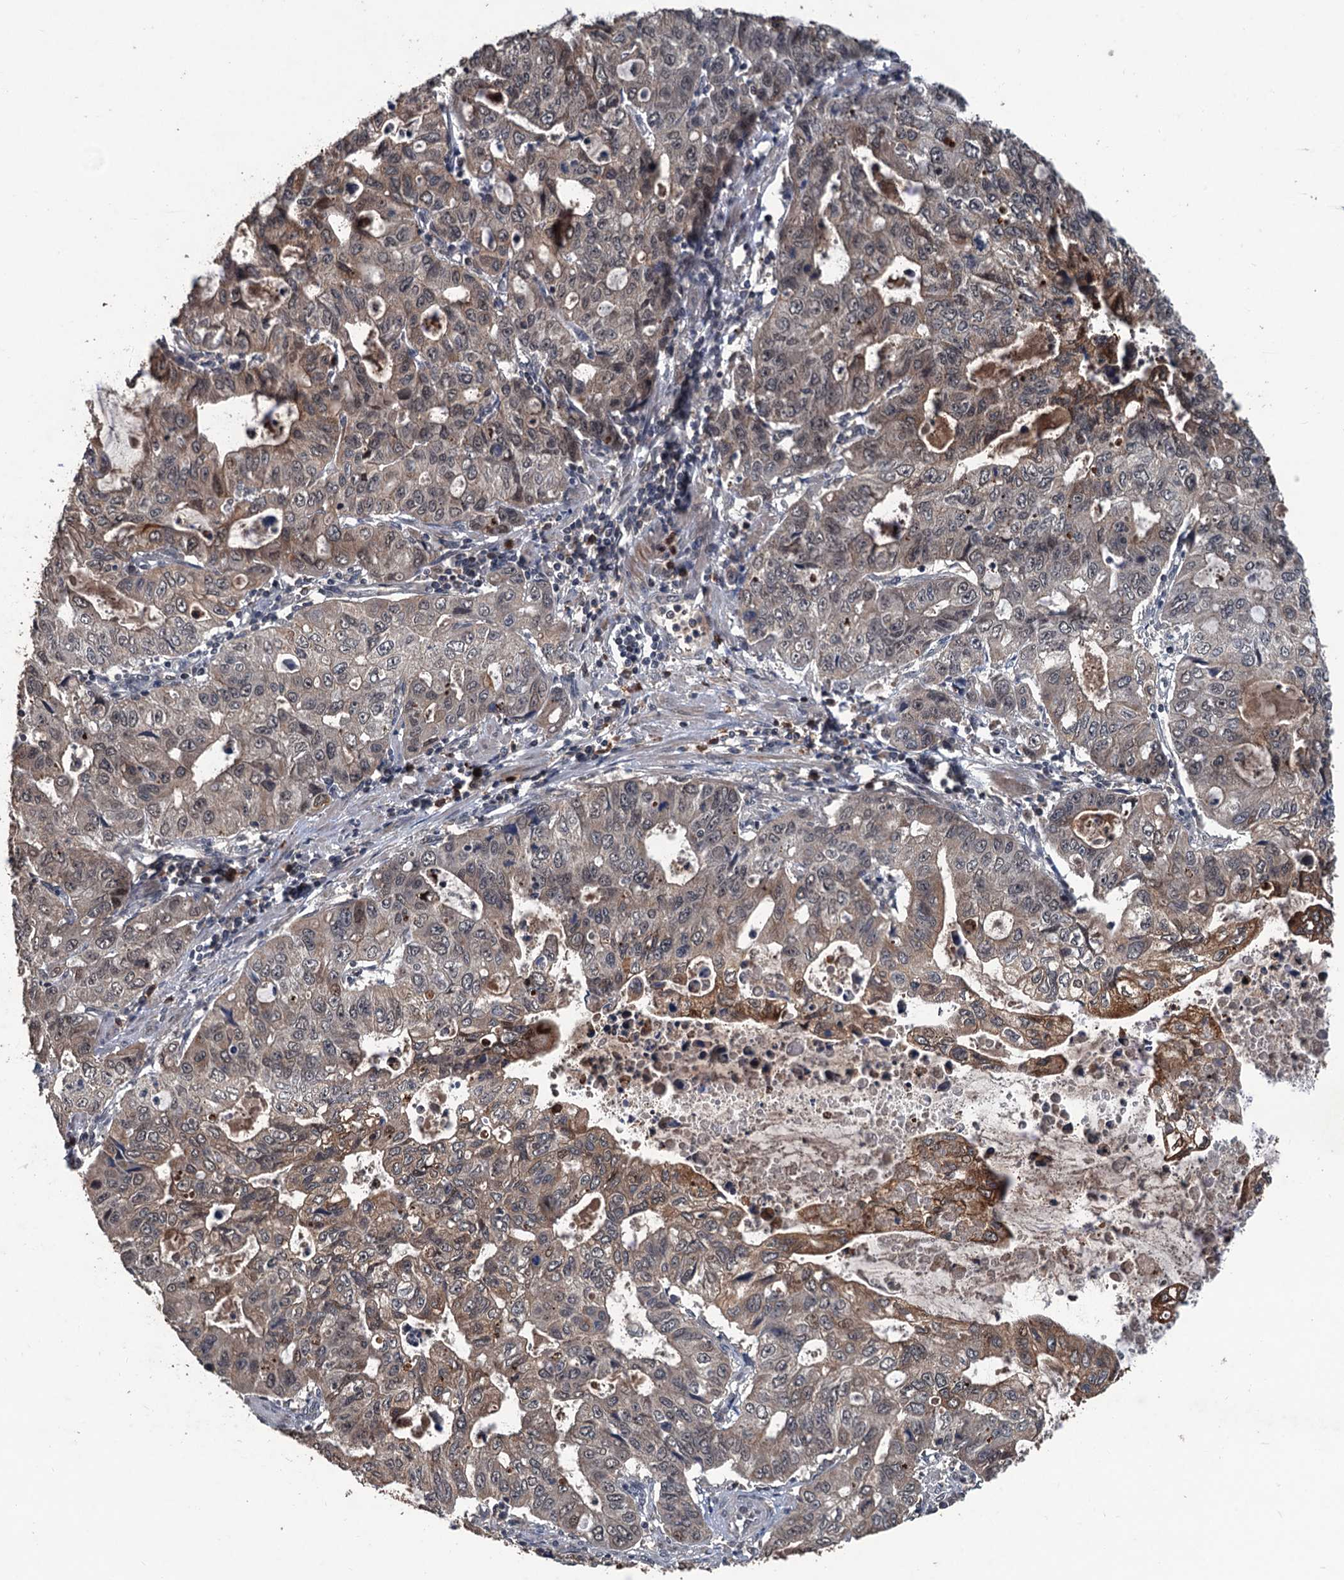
{"staining": {"intensity": "moderate", "quantity": "25%-75%", "location": "cytoplasmic/membranous,nuclear"}, "tissue": "stomach cancer", "cell_type": "Tumor cells", "image_type": "cancer", "snomed": [{"axis": "morphology", "description": "Adenocarcinoma, NOS"}, {"axis": "topography", "description": "Stomach, lower"}], "caption": "A photomicrograph of human stomach adenocarcinoma stained for a protein displays moderate cytoplasmic/membranous and nuclear brown staining in tumor cells. The staining is performed using DAB (3,3'-diaminobenzidine) brown chromogen to label protein expression. The nuclei are counter-stained blue using hematoxylin.", "gene": "ZNF438", "patient": {"sex": "female", "age": 43}}